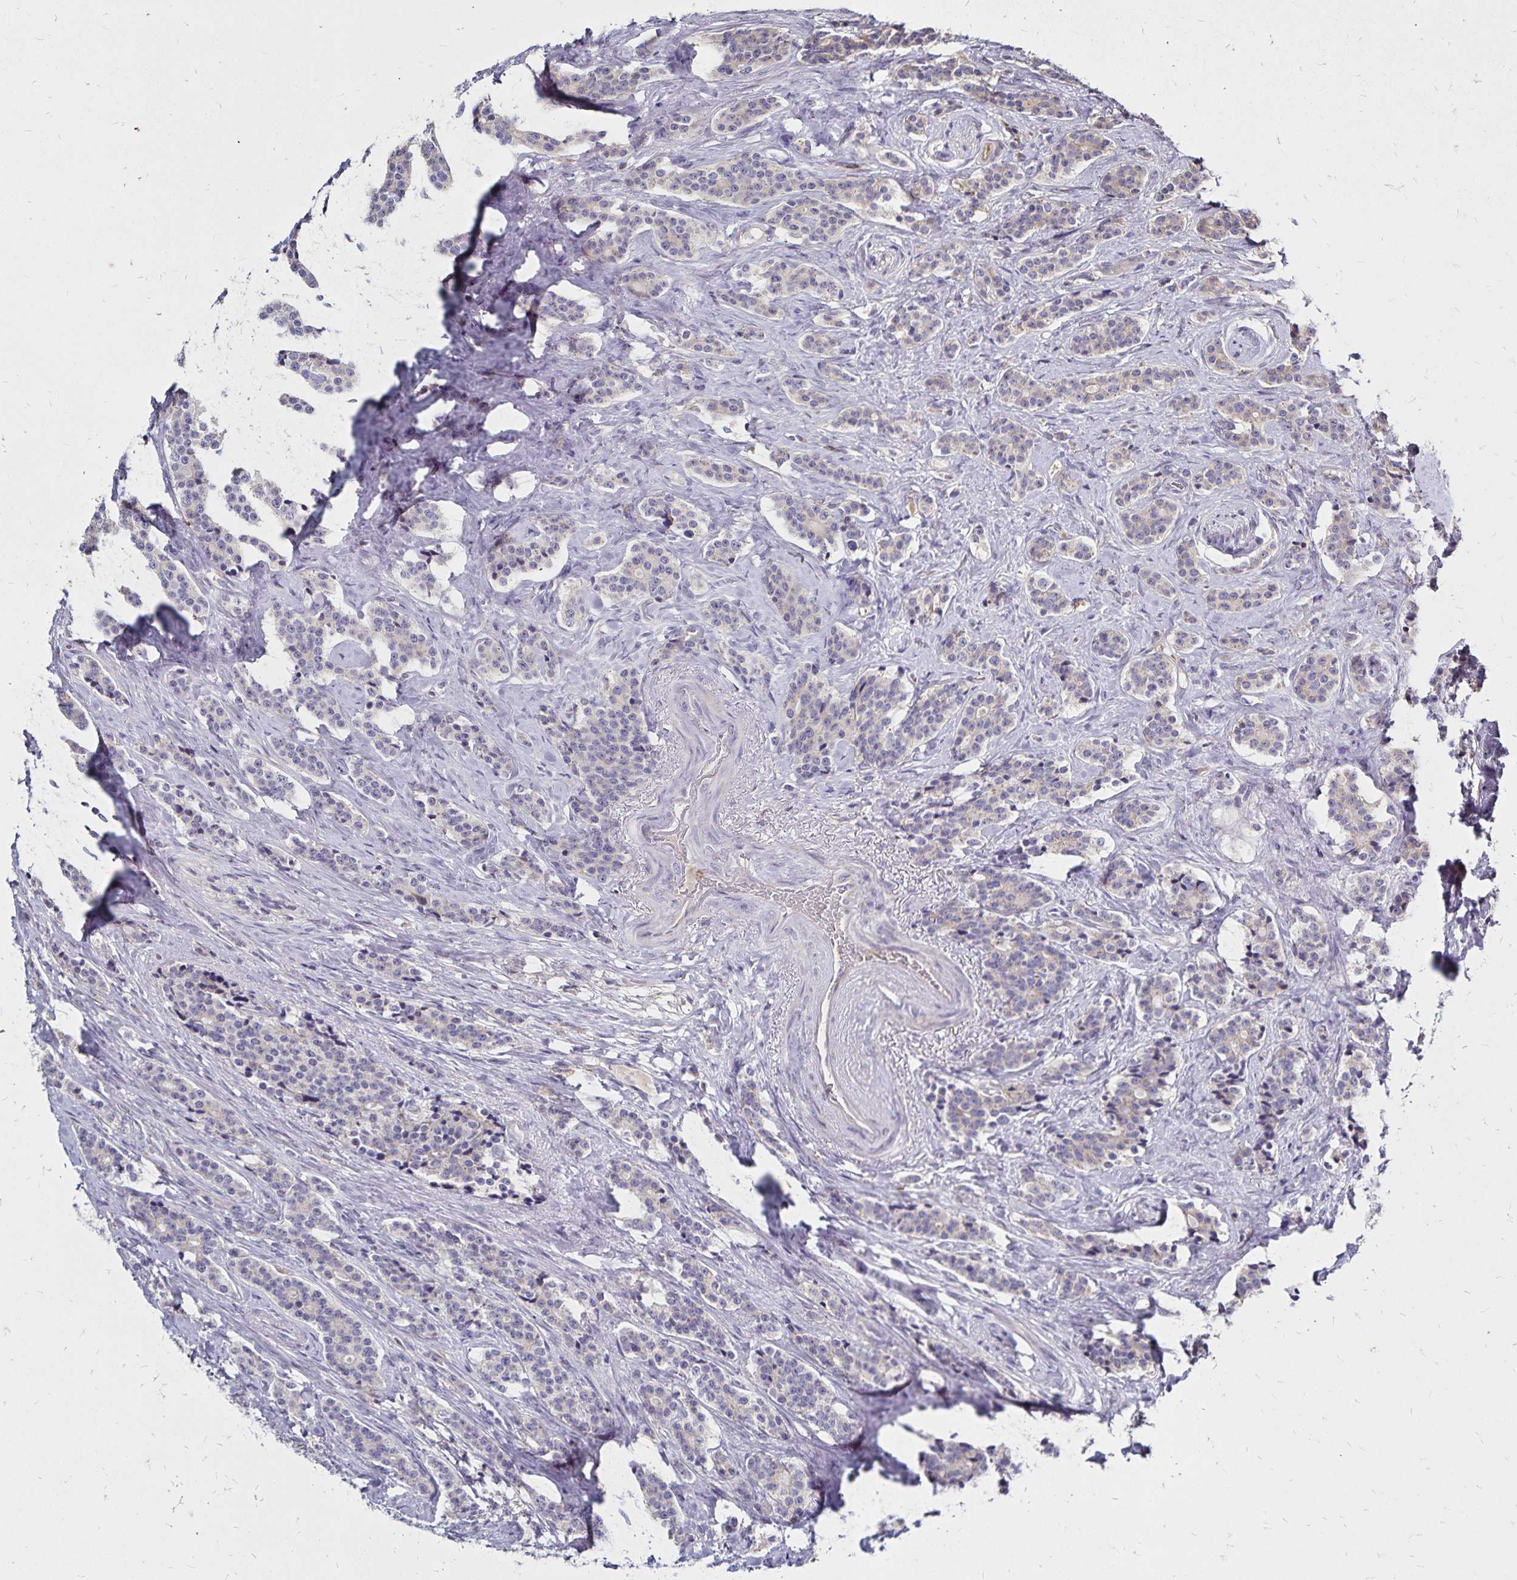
{"staining": {"intensity": "weak", "quantity": "25%-75%", "location": "cytoplasmic/membranous"}, "tissue": "carcinoid", "cell_type": "Tumor cells", "image_type": "cancer", "snomed": [{"axis": "morphology", "description": "Carcinoid, malignant, NOS"}, {"axis": "topography", "description": "Small intestine"}], "caption": "Immunohistochemistry (IHC) of carcinoid (malignant) exhibits low levels of weak cytoplasmic/membranous staining in approximately 25%-75% of tumor cells.", "gene": "NAGPA", "patient": {"sex": "female", "age": 73}}